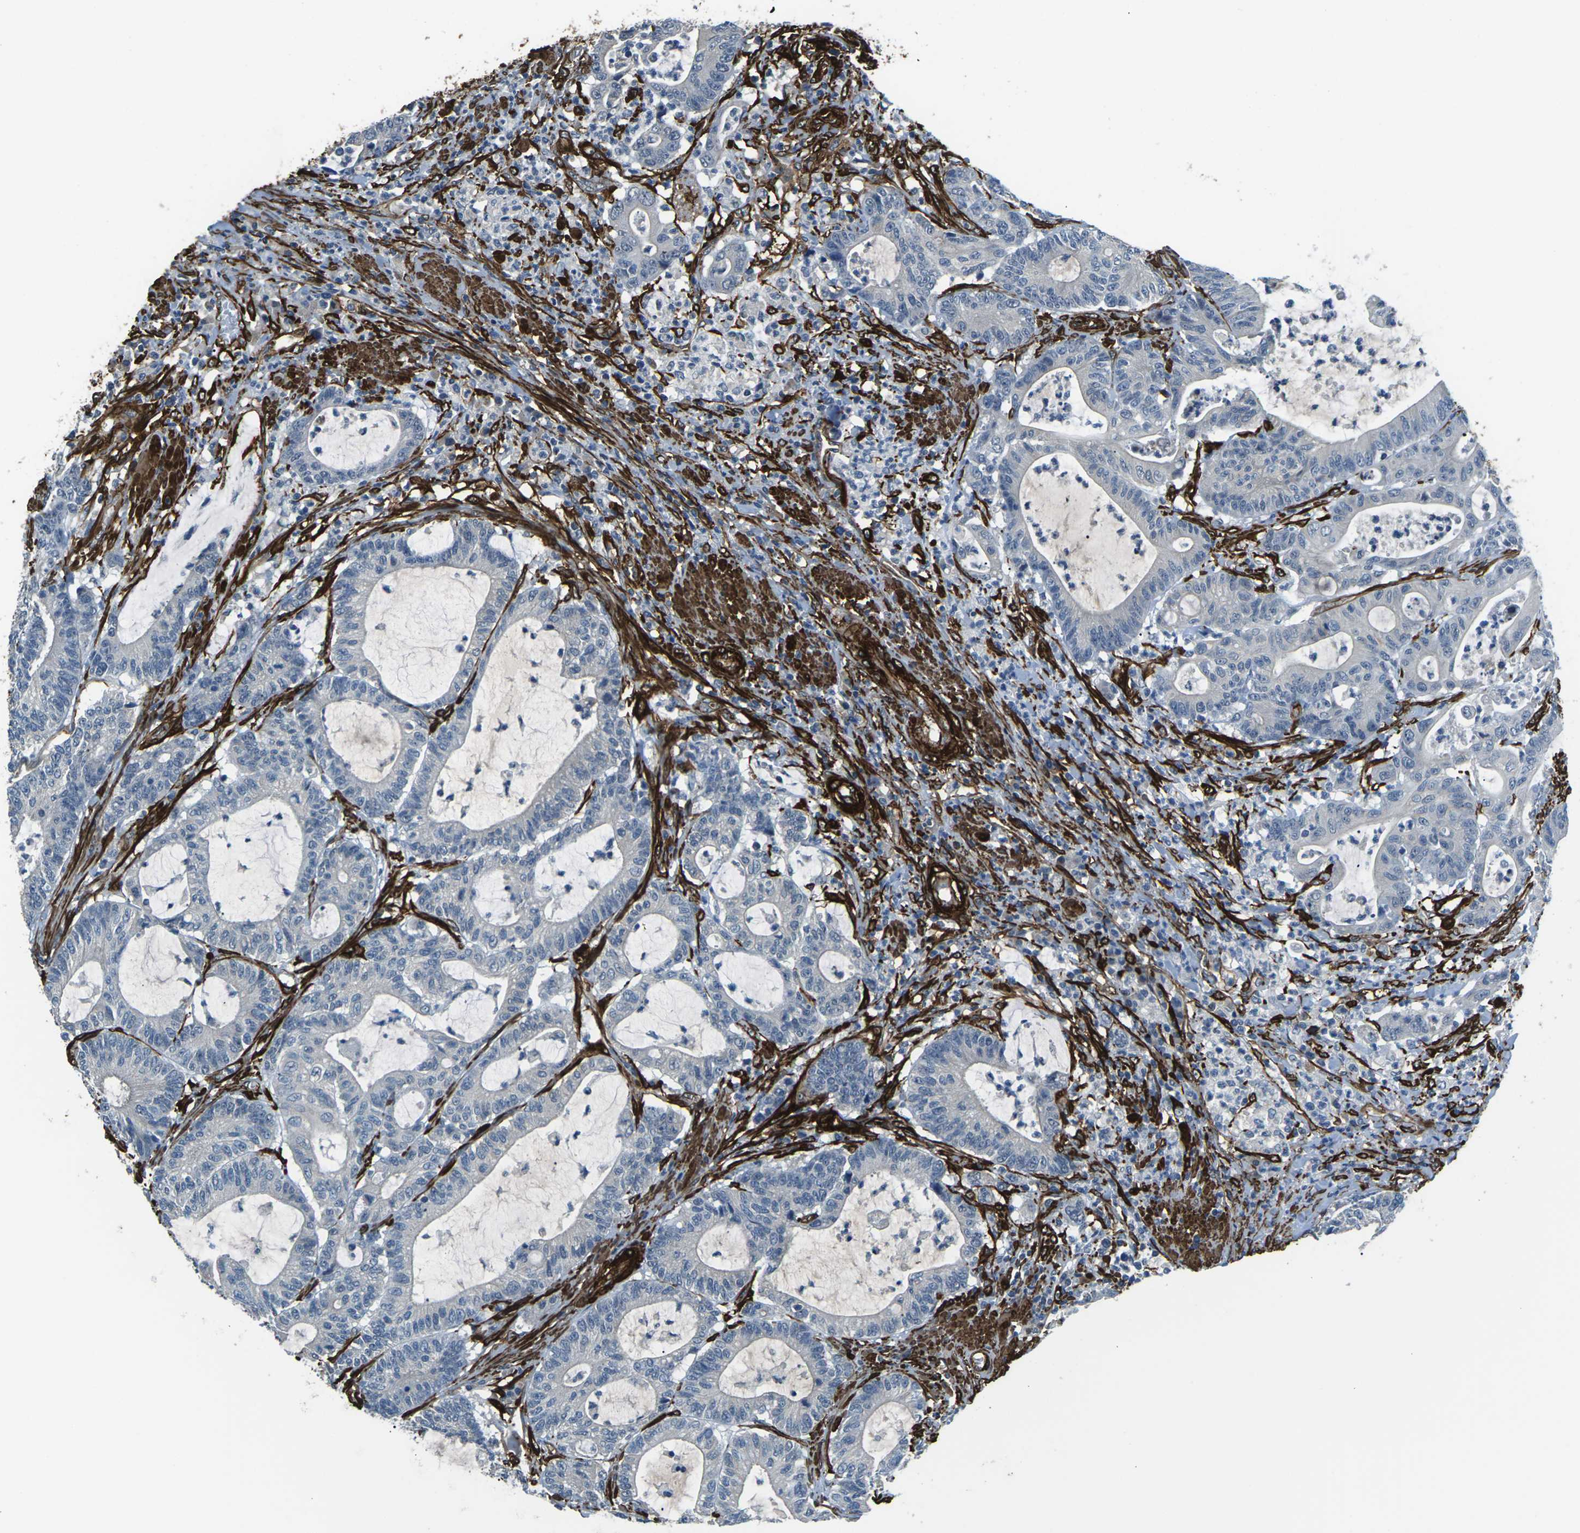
{"staining": {"intensity": "negative", "quantity": "none", "location": "none"}, "tissue": "colorectal cancer", "cell_type": "Tumor cells", "image_type": "cancer", "snomed": [{"axis": "morphology", "description": "Adenocarcinoma, NOS"}, {"axis": "topography", "description": "Colon"}], "caption": "Colorectal cancer (adenocarcinoma) was stained to show a protein in brown. There is no significant positivity in tumor cells.", "gene": "GRAMD1C", "patient": {"sex": "female", "age": 84}}